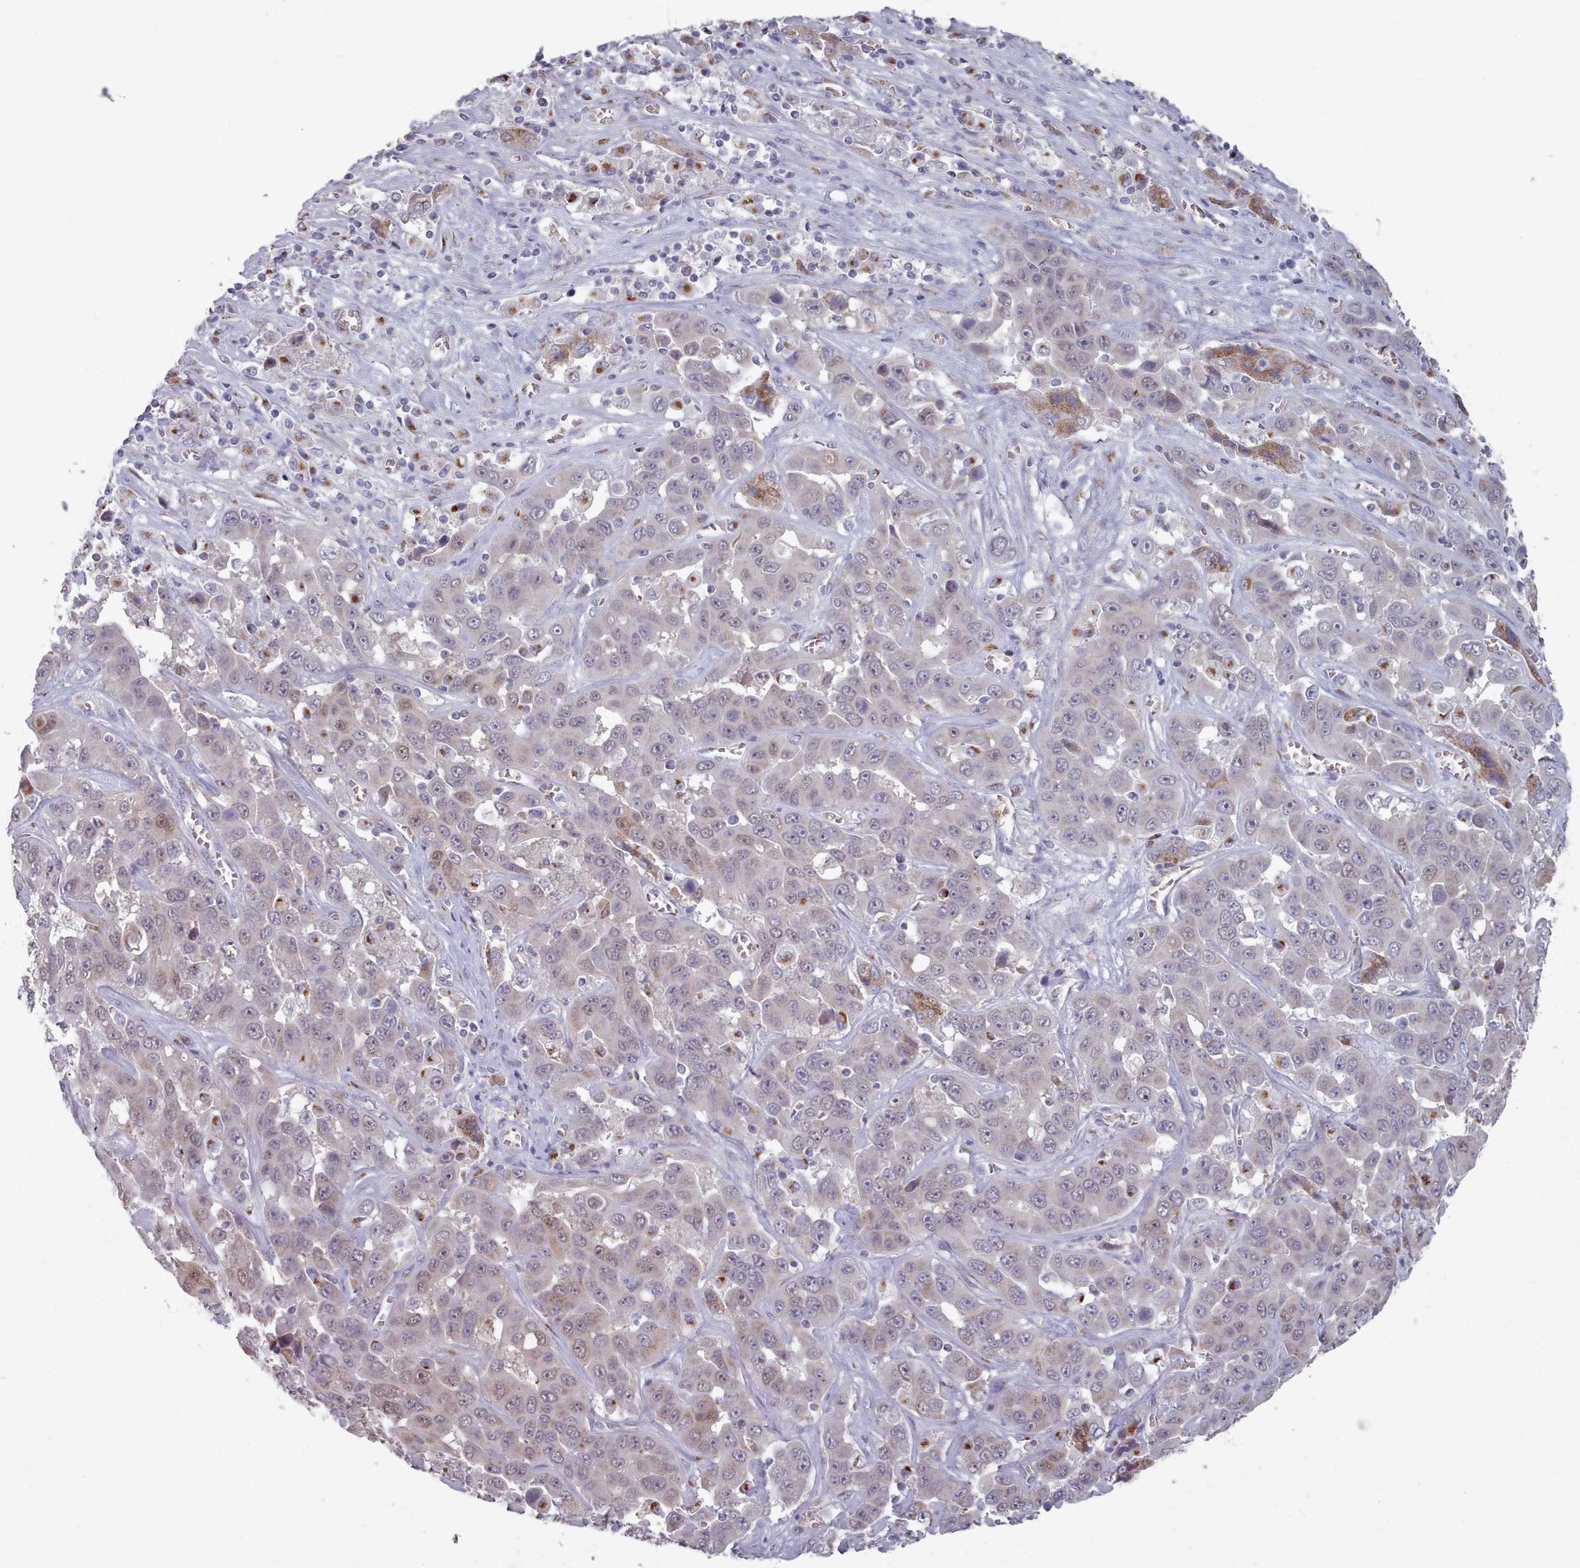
{"staining": {"intensity": "weak", "quantity": "25%-75%", "location": "cytoplasmic/membranous,nuclear"}, "tissue": "liver cancer", "cell_type": "Tumor cells", "image_type": "cancer", "snomed": [{"axis": "morphology", "description": "Cholangiocarcinoma"}, {"axis": "topography", "description": "Liver"}], "caption": "Immunohistochemical staining of human liver cancer (cholangiocarcinoma) displays low levels of weak cytoplasmic/membranous and nuclear expression in approximately 25%-75% of tumor cells.", "gene": "MAN1B1", "patient": {"sex": "female", "age": 52}}